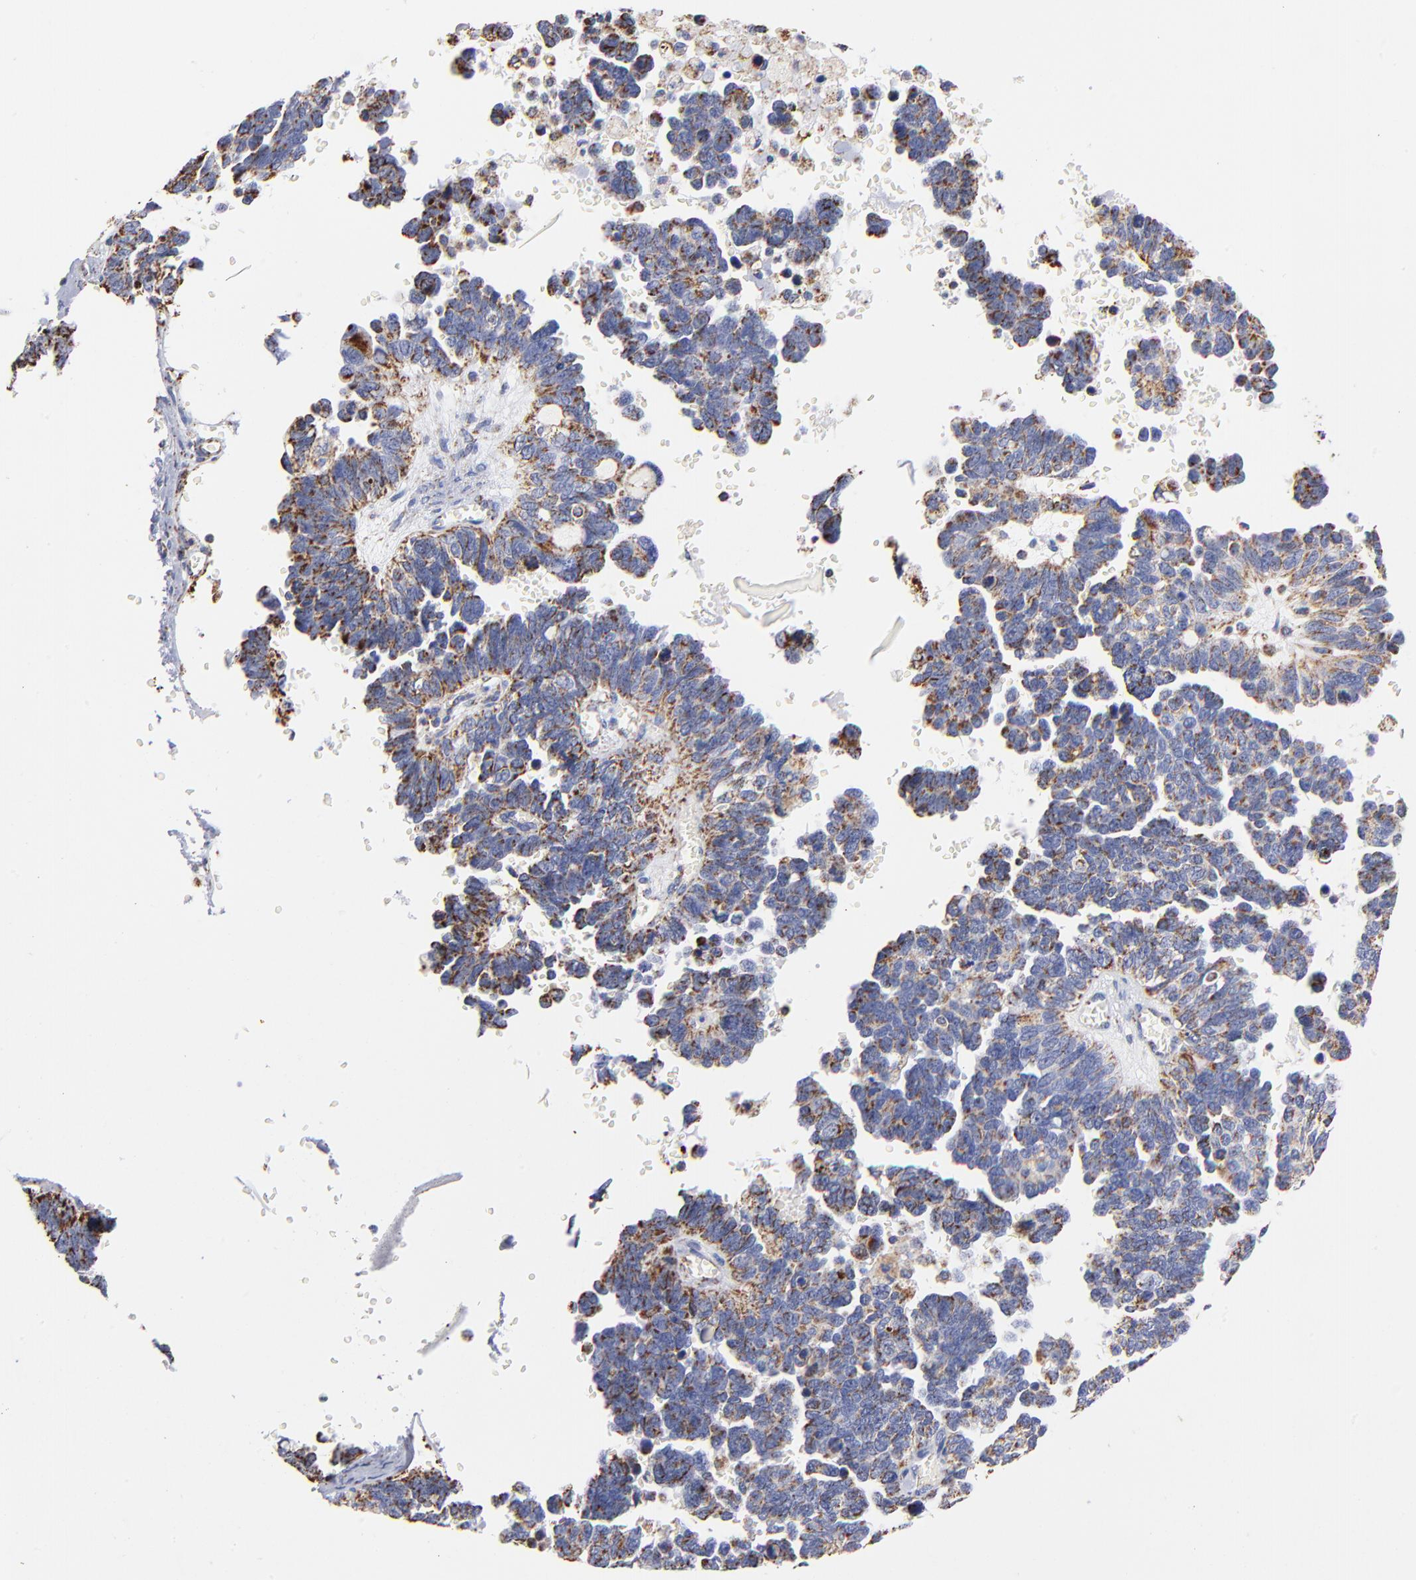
{"staining": {"intensity": "strong", "quantity": "25%-75%", "location": "cytoplasmic/membranous"}, "tissue": "ovarian cancer", "cell_type": "Tumor cells", "image_type": "cancer", "snomed": [{"axis": "morphology", "description": "Cystadenocarcinoma, serous, NOS"}, {"axis": "topography", "description": "Ovary"}], "caption": "A high amount of strong cytoplasmic/membranous positivity is seen in about 25%-75% of tumor cells in ovarian cancer tissue.", "gene": "PHB1", "patient": {"sex": "female", "age": 69}}